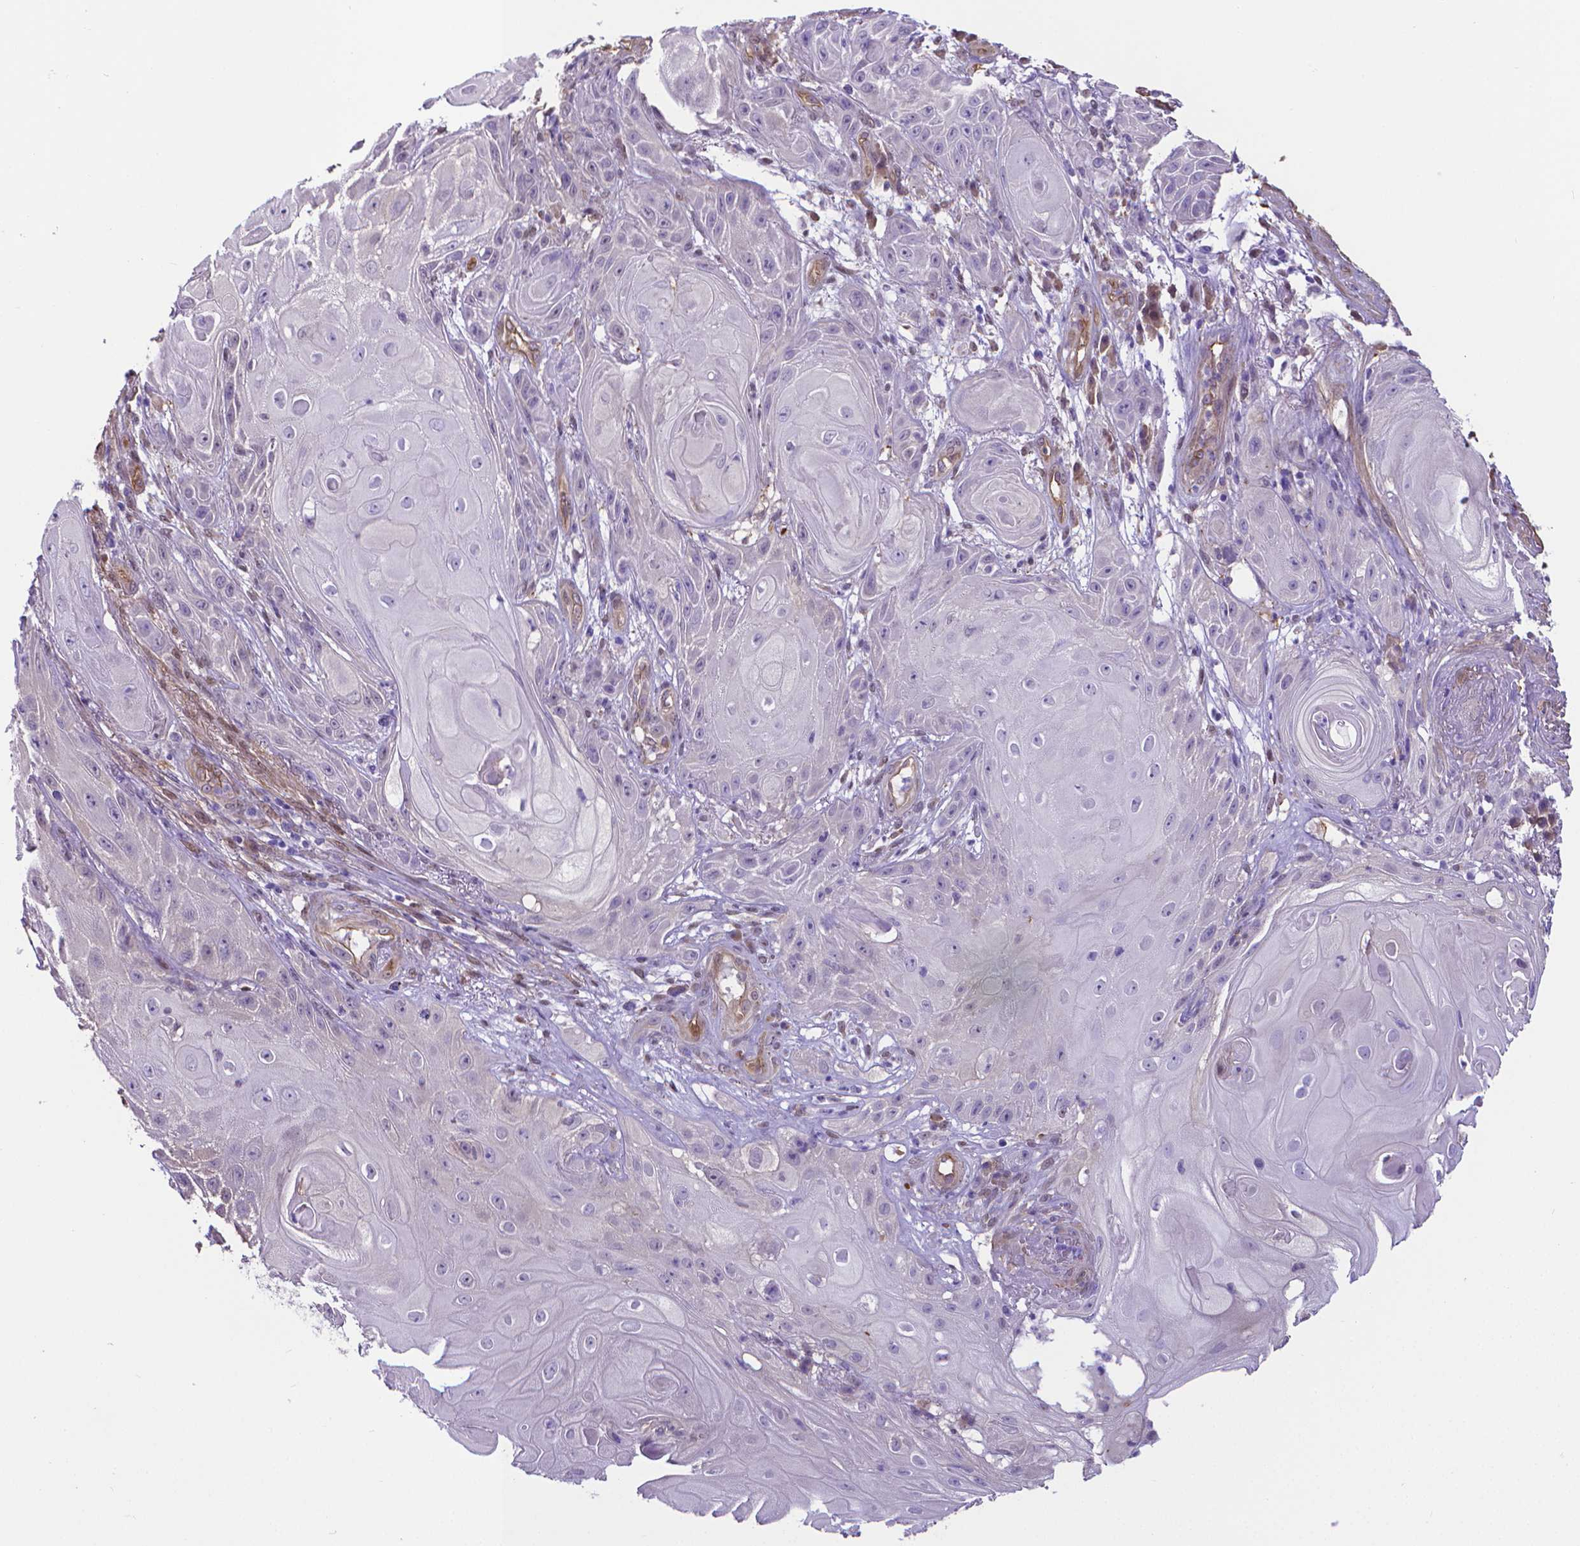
{"staining": {"intensity": "negative", "quantity": "none", "location": "none"}, "tissue": "skin cancer", "cell_type": "Tumor cells", "image_type": "cancer", "snomed": [{"axis": "morphology", "description": "Squamous cell carcinoma, NOS"}, {"axis": "topography", "description": "Skin"}], "caption": "Tumor cells are negative for brown protein staining in skin squamous cell carcinoma. (DAB (3,3'-diaminobenzidine) immunohistochemistry, high magnification).", "gene": "CLIC4", "patient": {"sex": "male", "age": 62}}